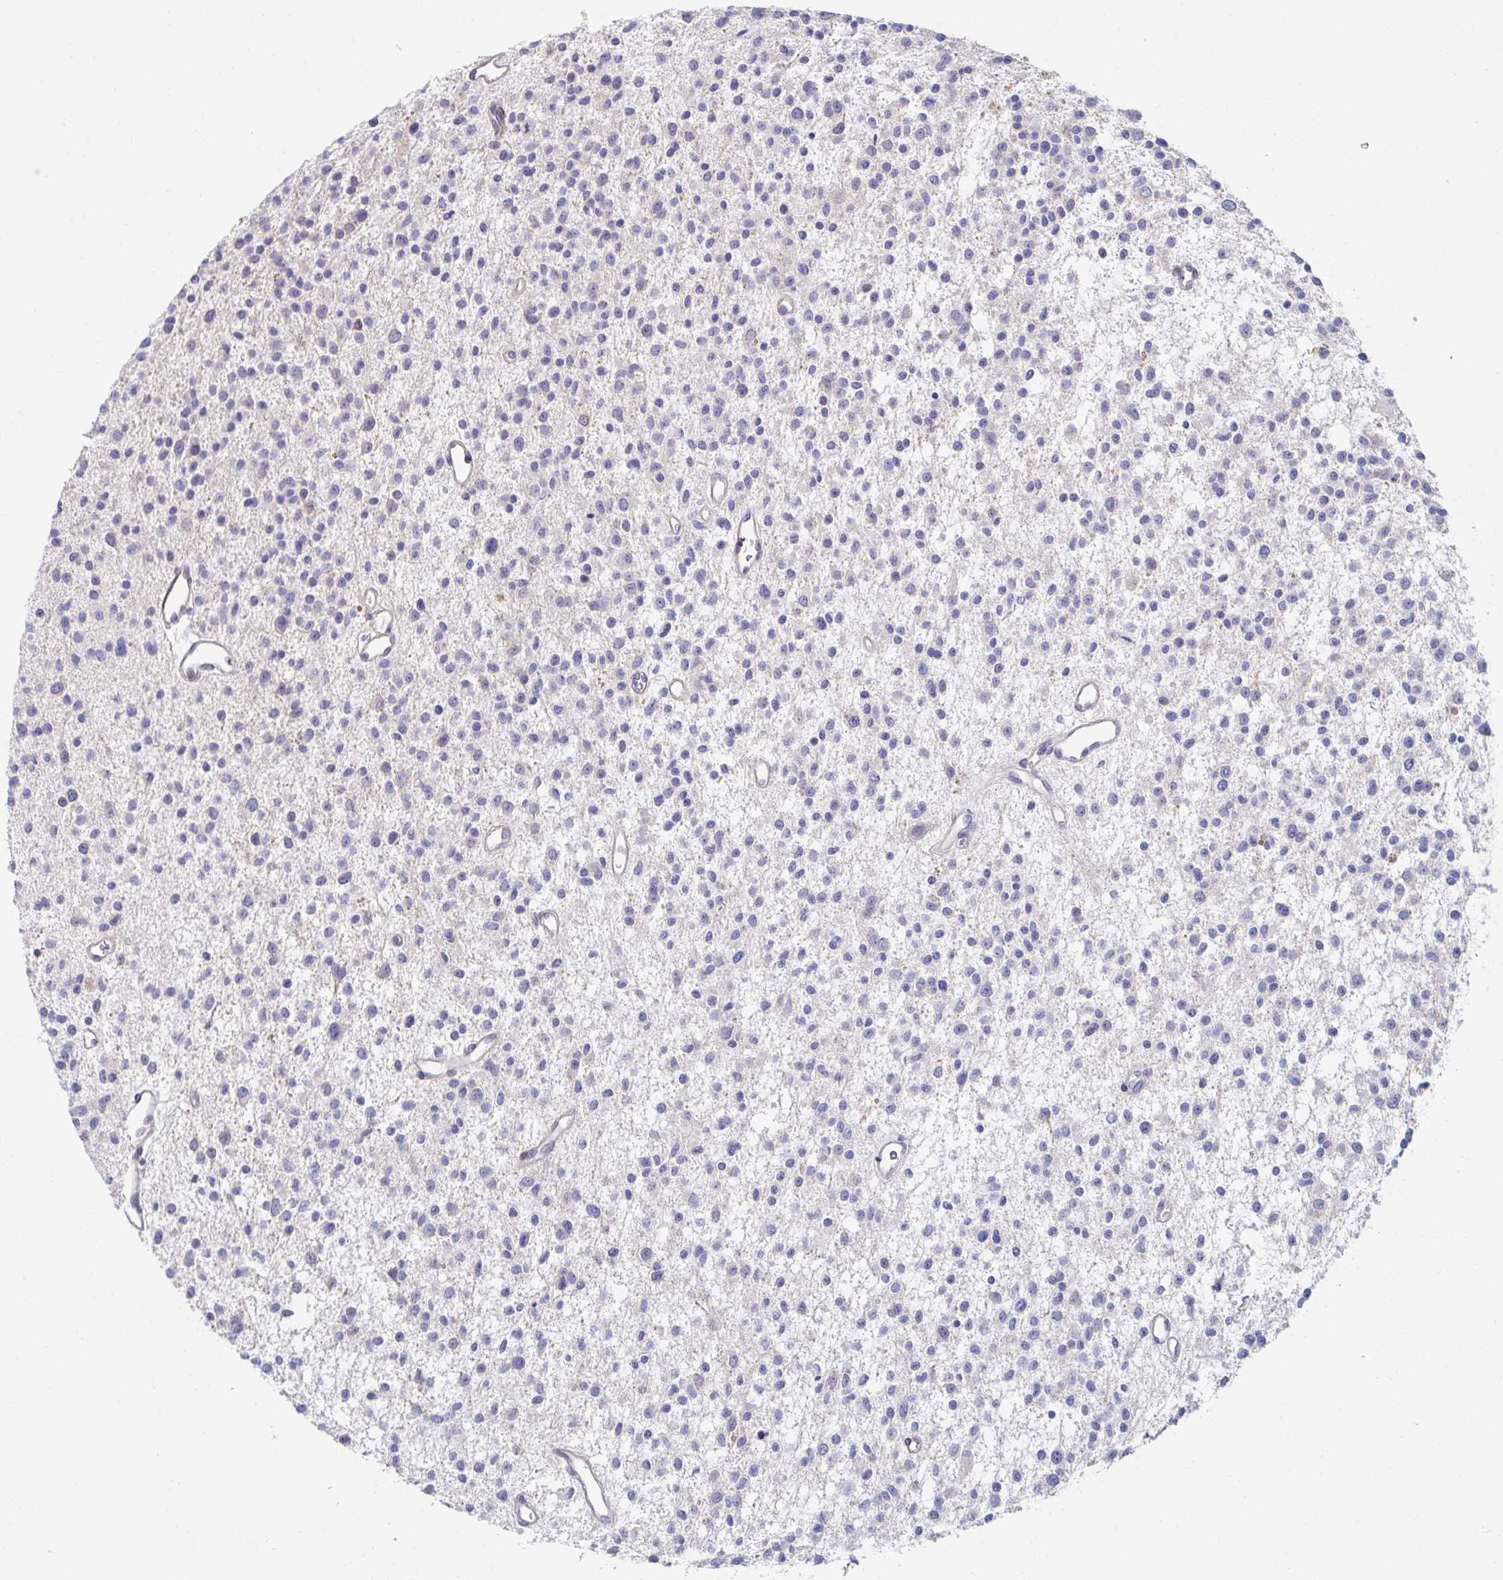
{"staining": {"intensity": "negative", "quantity": "none", "location": "none"}, "tissue": "glioma", "cell_type": "Tumor cells", "image_type": "cancer", "snomed": [{"axis": "morphology", "description": "Glioma, malignant, Low grade"}, {"axis": "topography", "description": "Brain"}], "caption": "Protein analysis of low-grade glioma (malignant) reveals no significant positivity in tumor cells.", "gene": "AKAP14", "patient": {"sex": "male", "age": 43}}